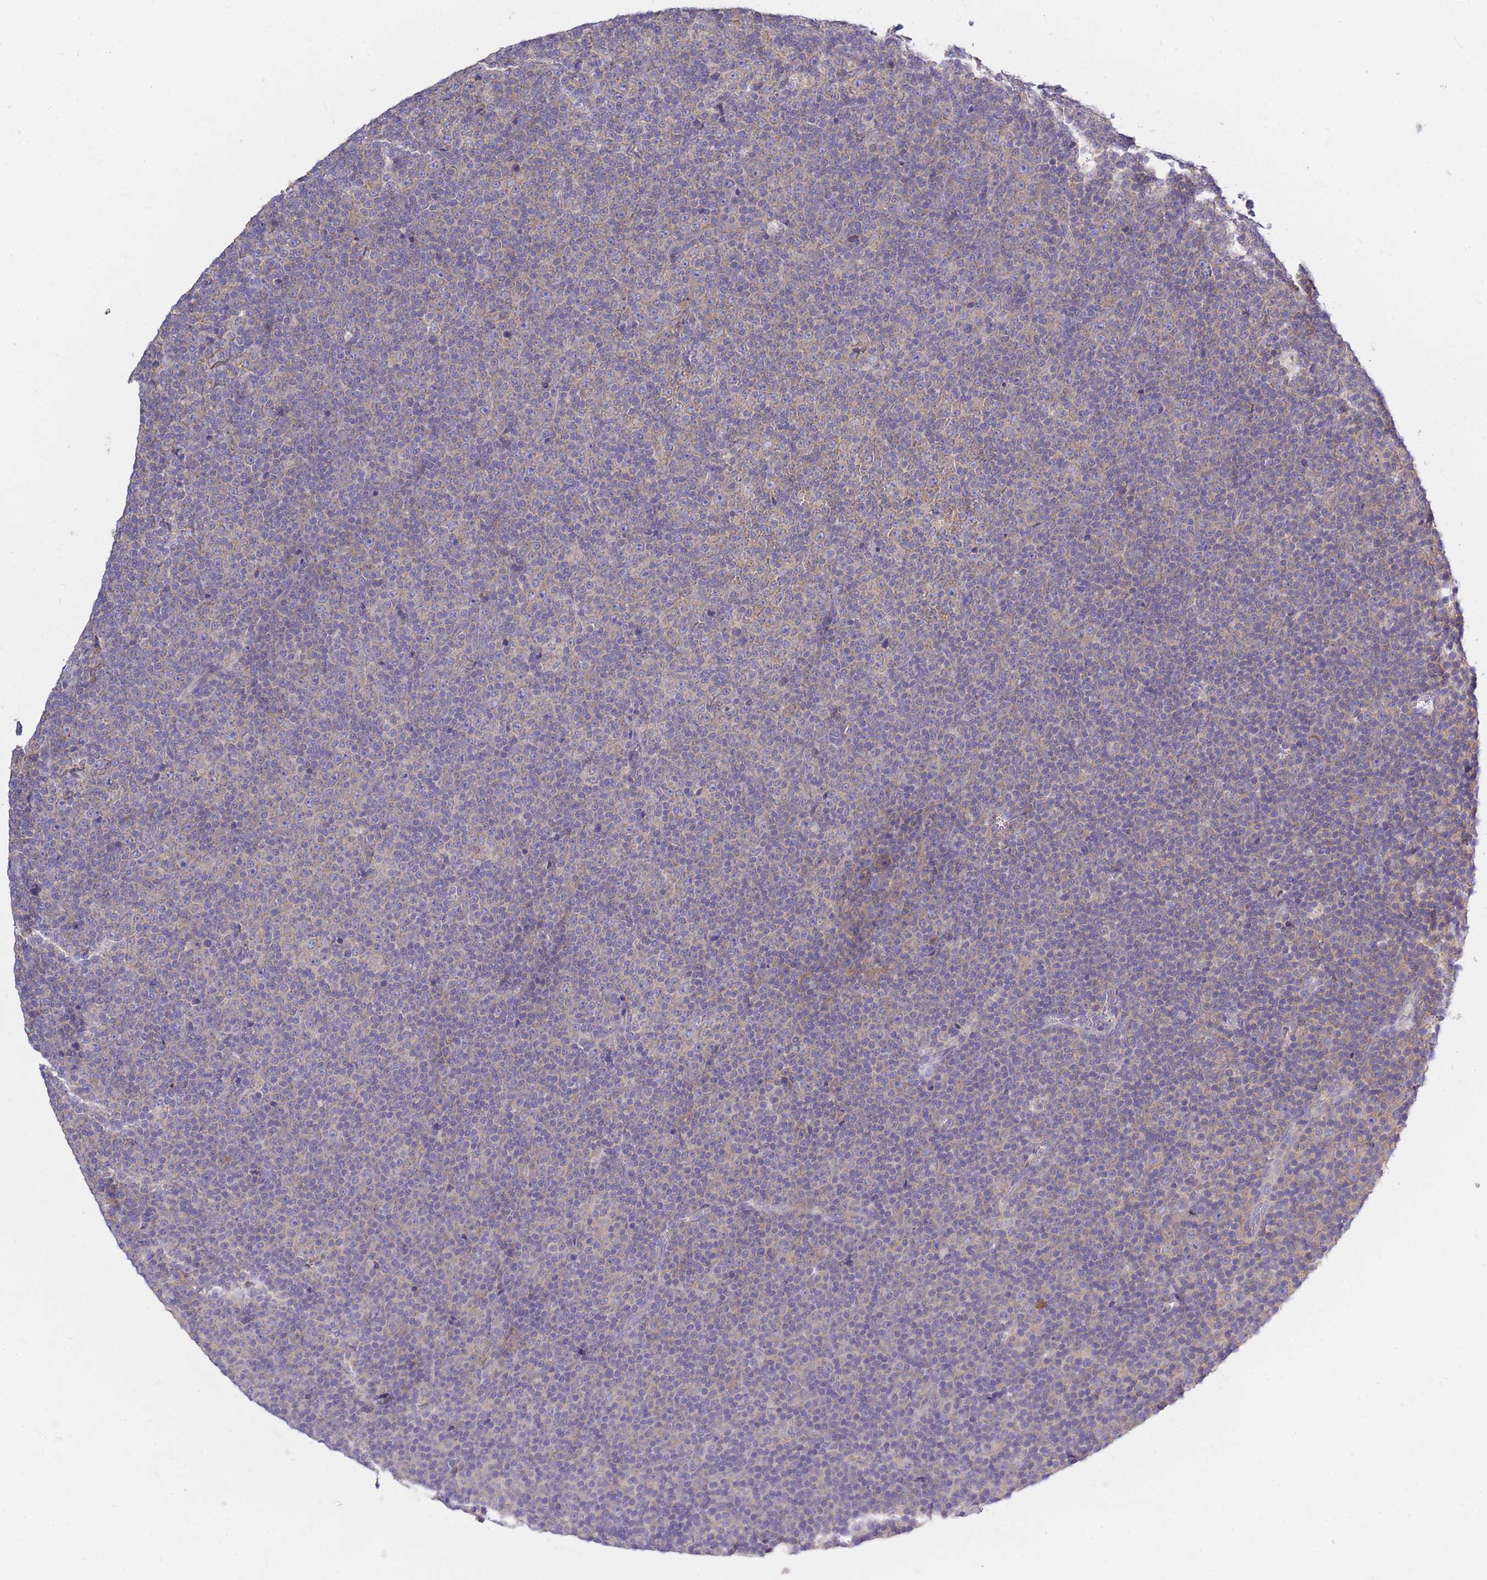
{"staining": {"intensity": "negative", "quantity": "none", "location": "none"}, "tissue": "lymphoma", "cell_type": "Tumor cells", "image_type": "cancer", "snomed": [{"axis": "morphology", "description": "Malignant lymphoma, non-Hodgkin's type, Low grade"}, {"axis": "topography", "description": "Lymph node"}], "caption": "Photomicrograph shows no significant protein staining in tumor cells of lymphoma.", "gene": "COPG2", "patient": {"sex": "female", "age": 67}}